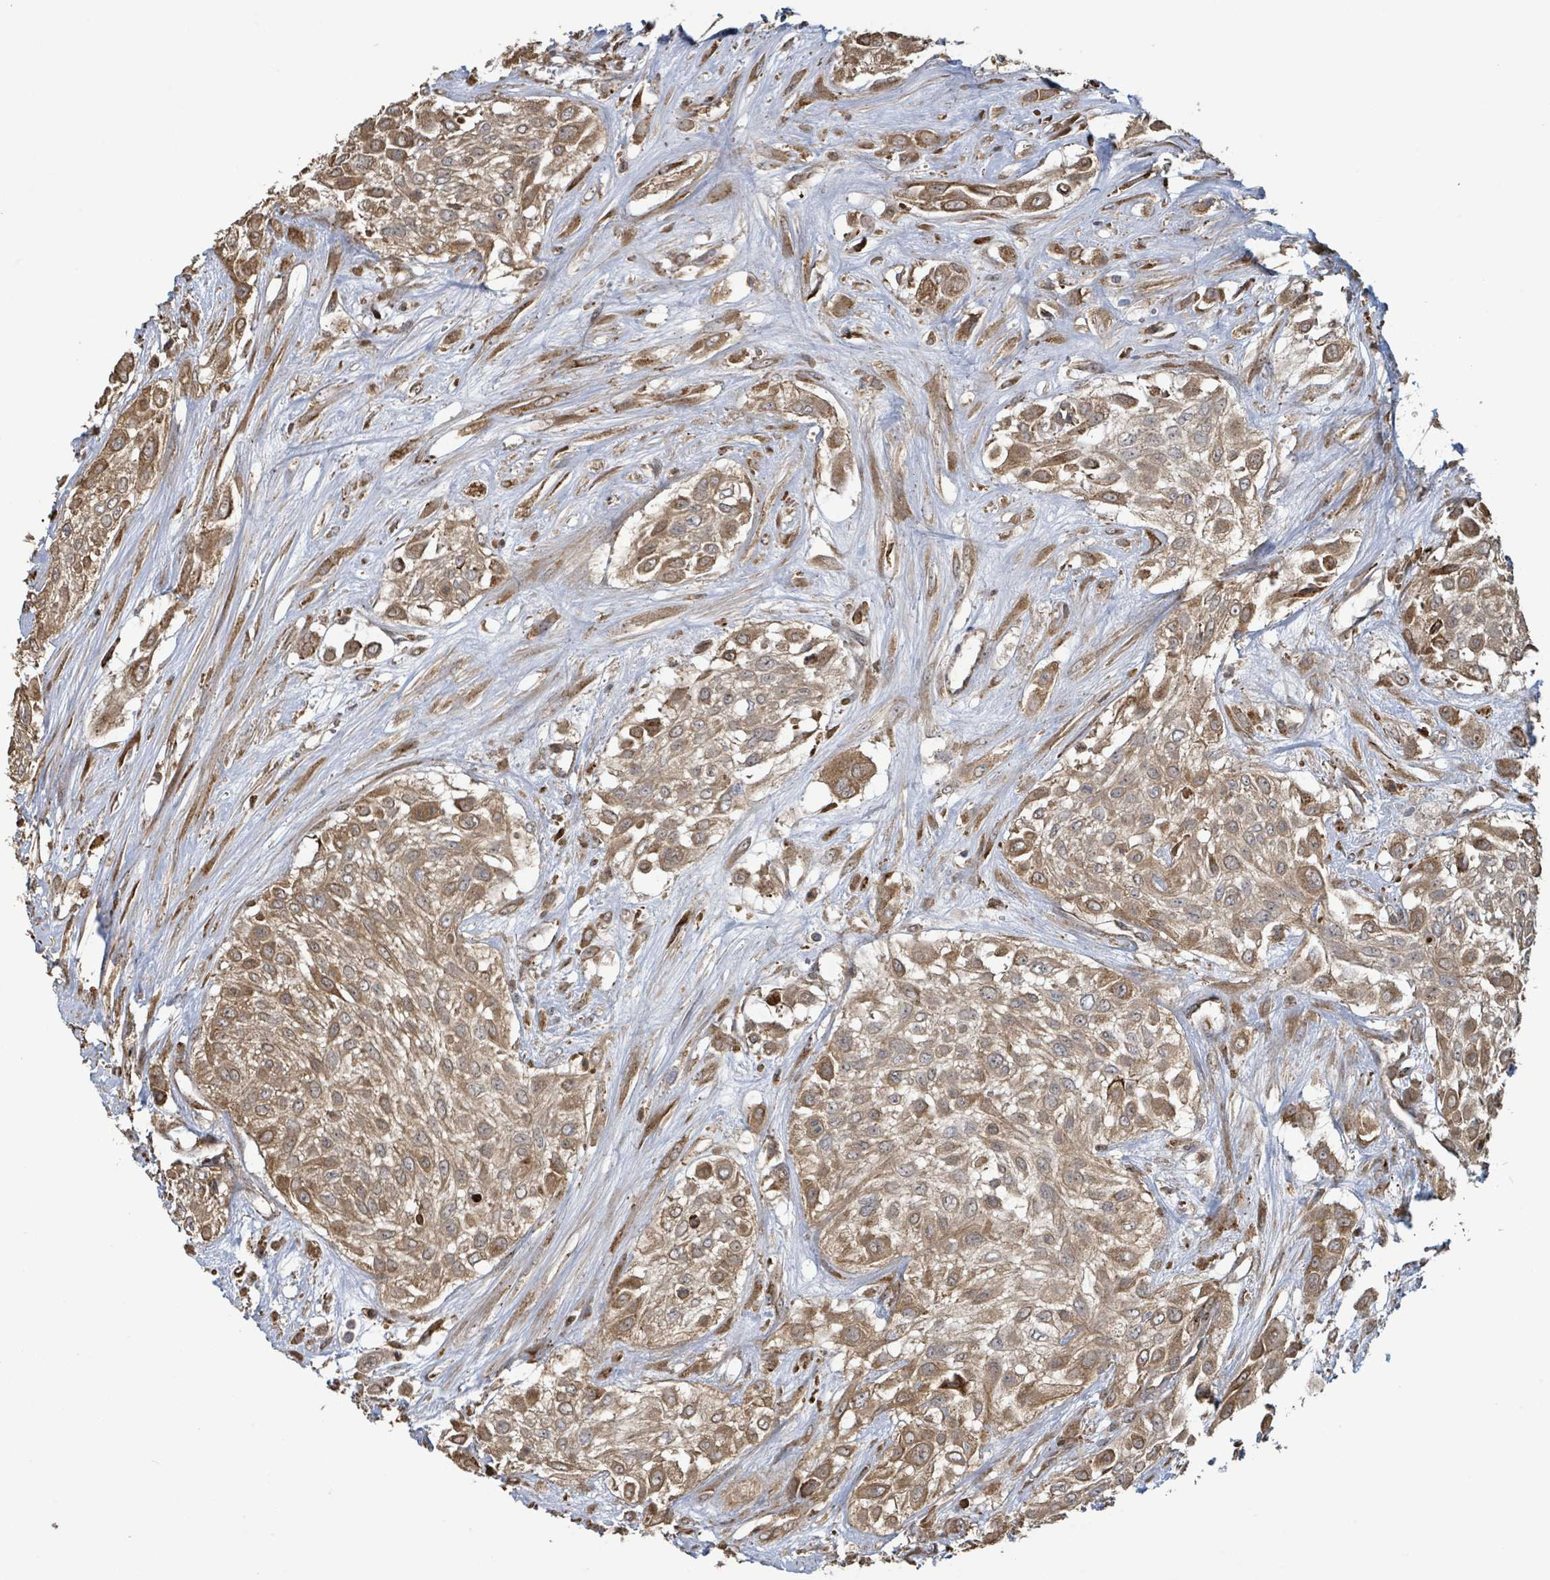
{"staining": {"intensity": "moderate", "quantity": ">75%", "location": "cytoplasmic/membranous"}, "tissue": "urothelial cancer", "cell_type": "Tumor cells", "image_type": "cancer", "snomed": [{"axis": "morphology", "description": "Urothelial carcinoma, High grade"}, {"axis": "topography", "description": "Urinary bladder"}], "caption": "Immunohistochemical staining of human high-grade urothelial carcinoma displays medium levels of moderate cytoplasmic/membranous protein positivity in approximately >75% of tumor cells.", "gene": "ARPIN", "patient": {"sex": "male", "age": 57}}